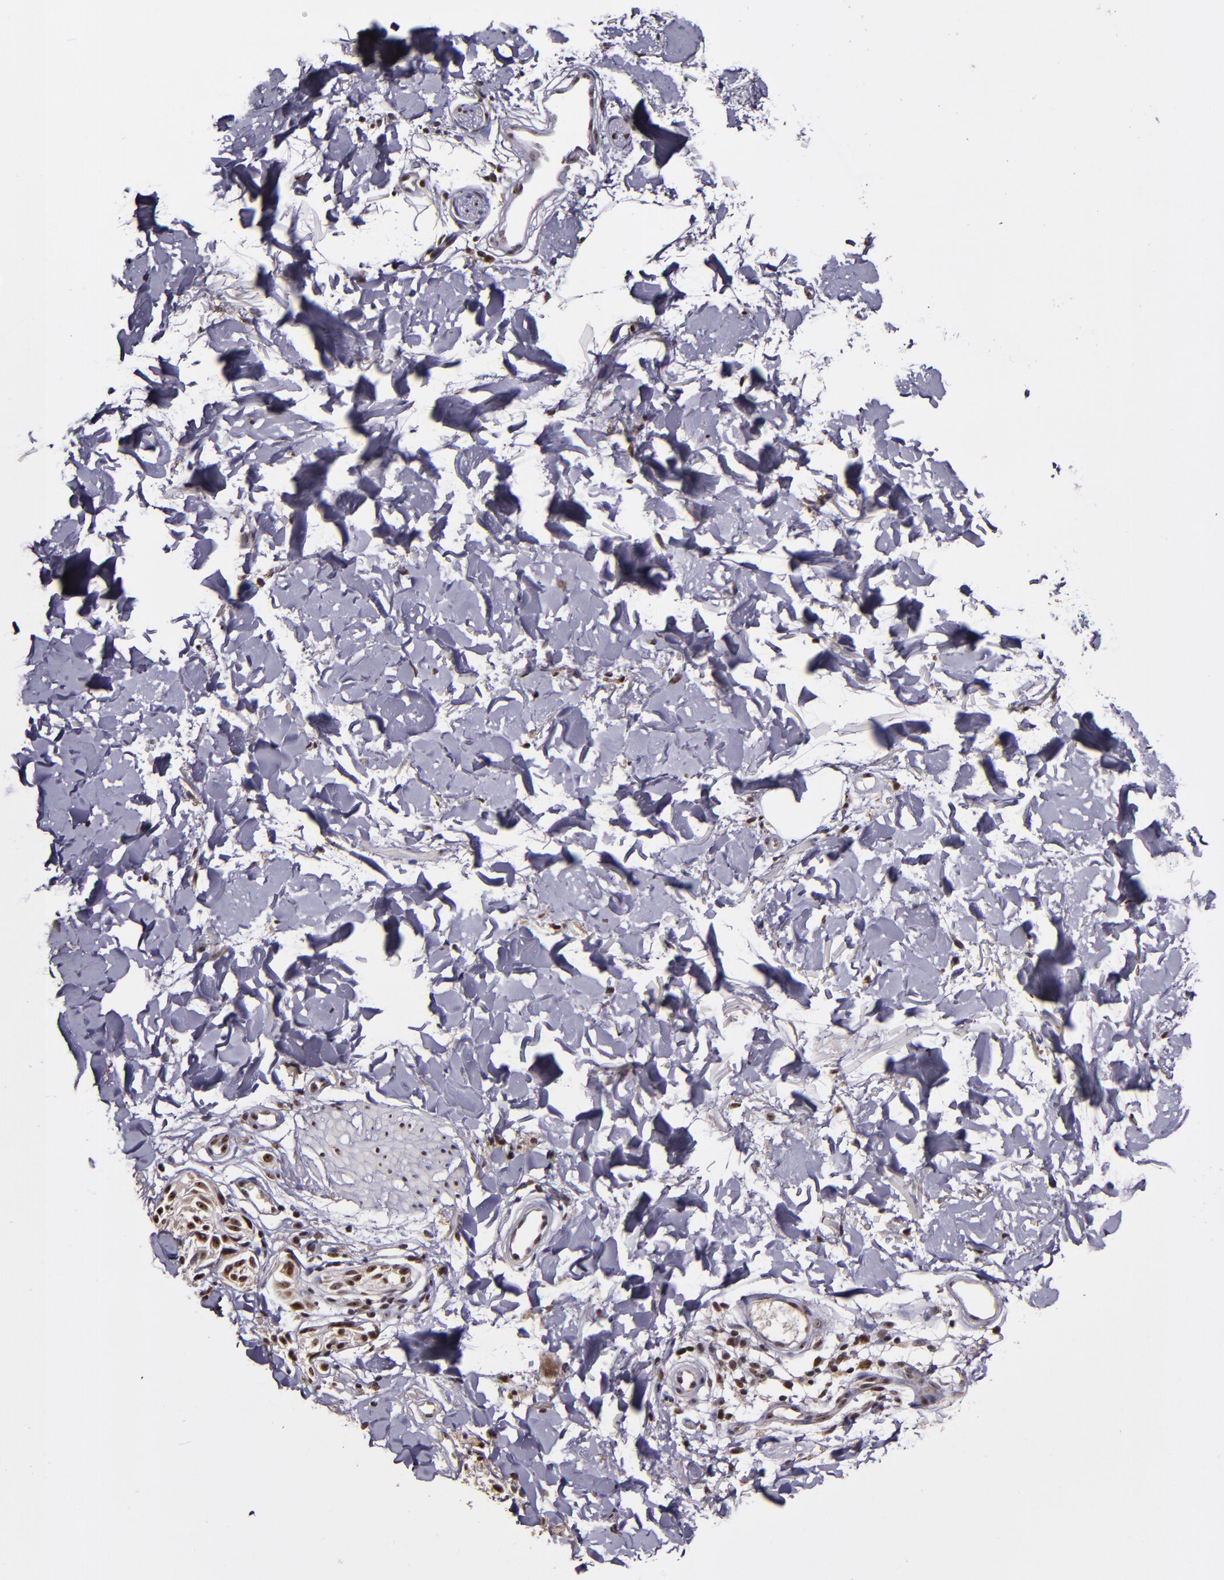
{"staining": {"intensity": "moderate", "quantity": "25%-75%", "location": "cytoplasmic/membranous,nuclear"}, "tissue": "melanoma", "cell_type": "Tumor cells", "image_type": "cancer", "snomed": [{"axis": "morphology", "description": "Malignant melanoma, Metastatic site"}, {"axis": "topography", "description": "Skin"}], "caption": "Protein staining of melanoma tissue displays moderate cytoplasmic/membranous and nuclear staining in approximately 25%-75% of tumor cells.", "gene": "CECR2", "patient": {"sex": "female", "age": 66}}